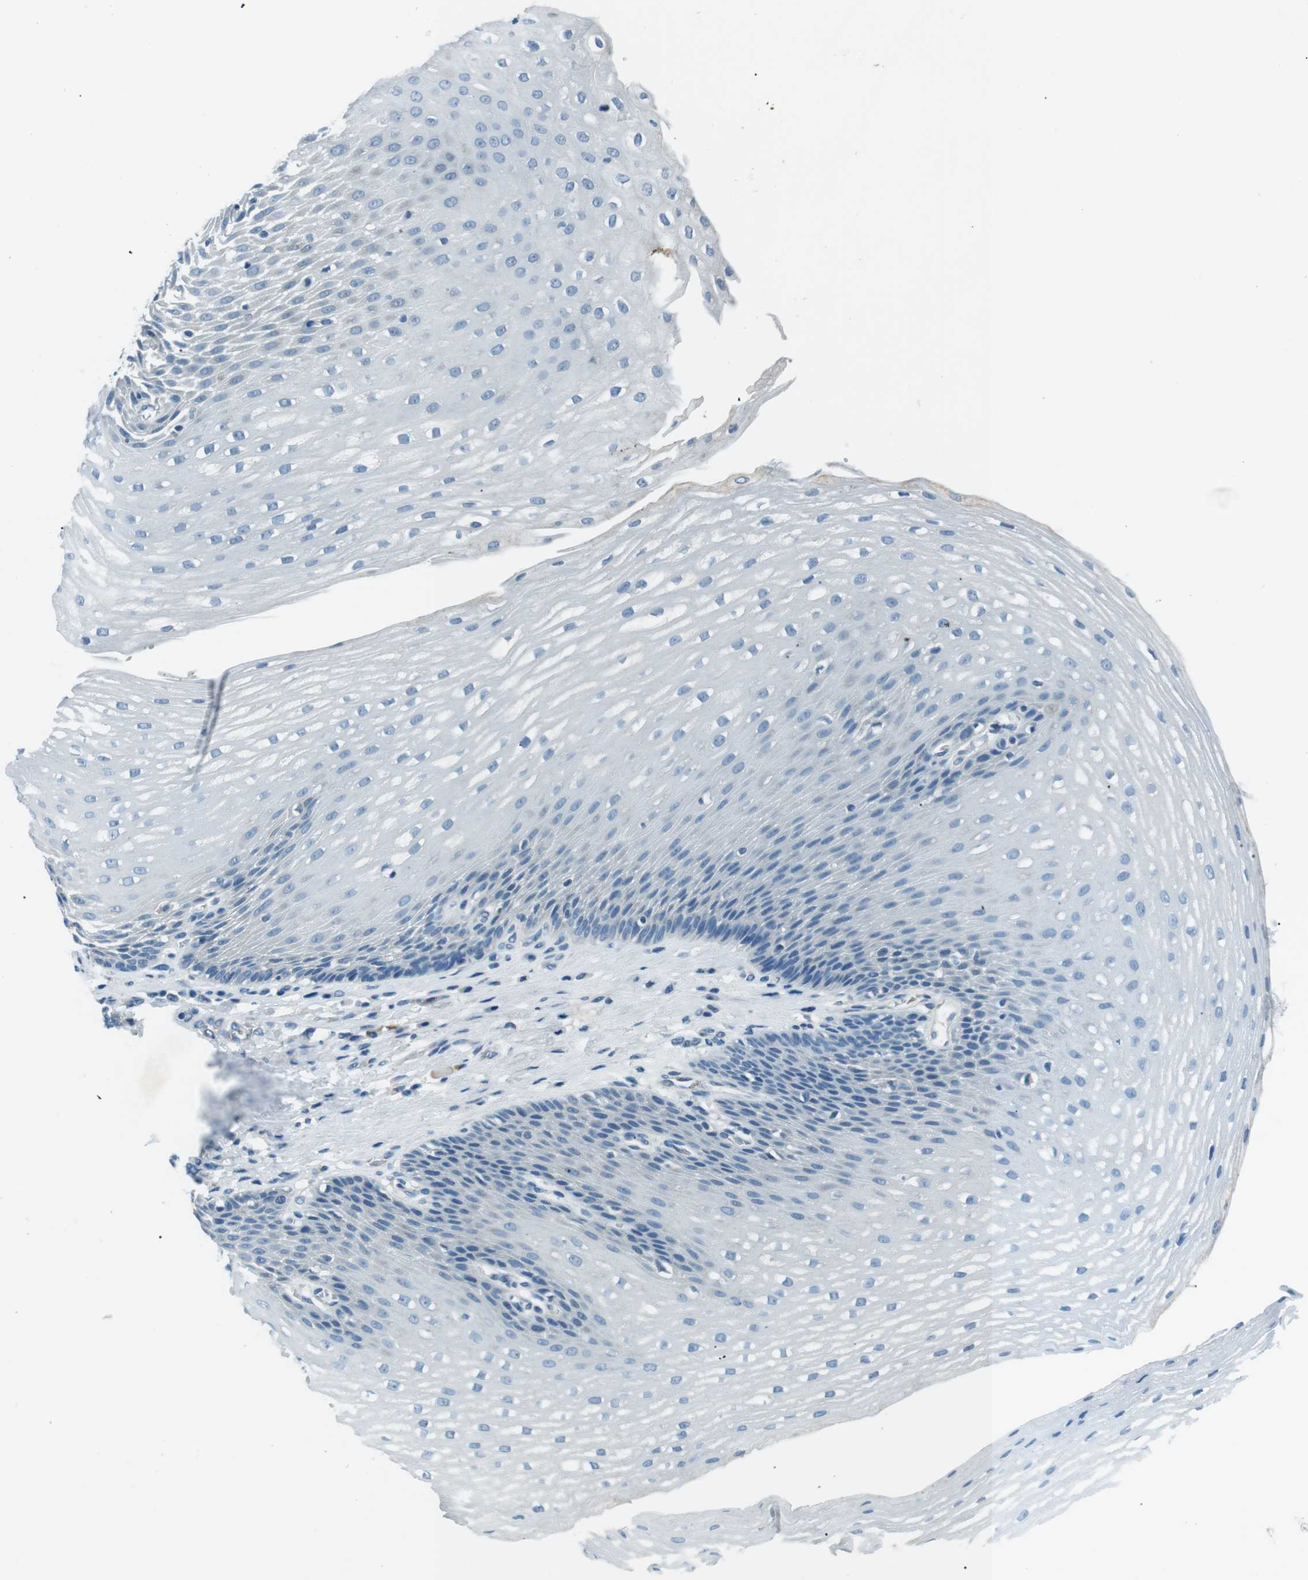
{"staining": {"intensity": "negative", "quantity": "none", "location": "none"}, "tissue": "esophagus", "cell_type": "Squamous epithelial cells", "image_type": "normal", "snomed": [{"axis": "morphology", "description": "Normal tissue, NOS"}, {"axis": "topography", "description": "Esophagus"}], "caption": "DAB immunohistochemical staining of normal human esophagus displays no significant expression in squamous epithelial cells.", "gene": "ST6GAL1", "patient": {"sex": "male", "age": 48}}